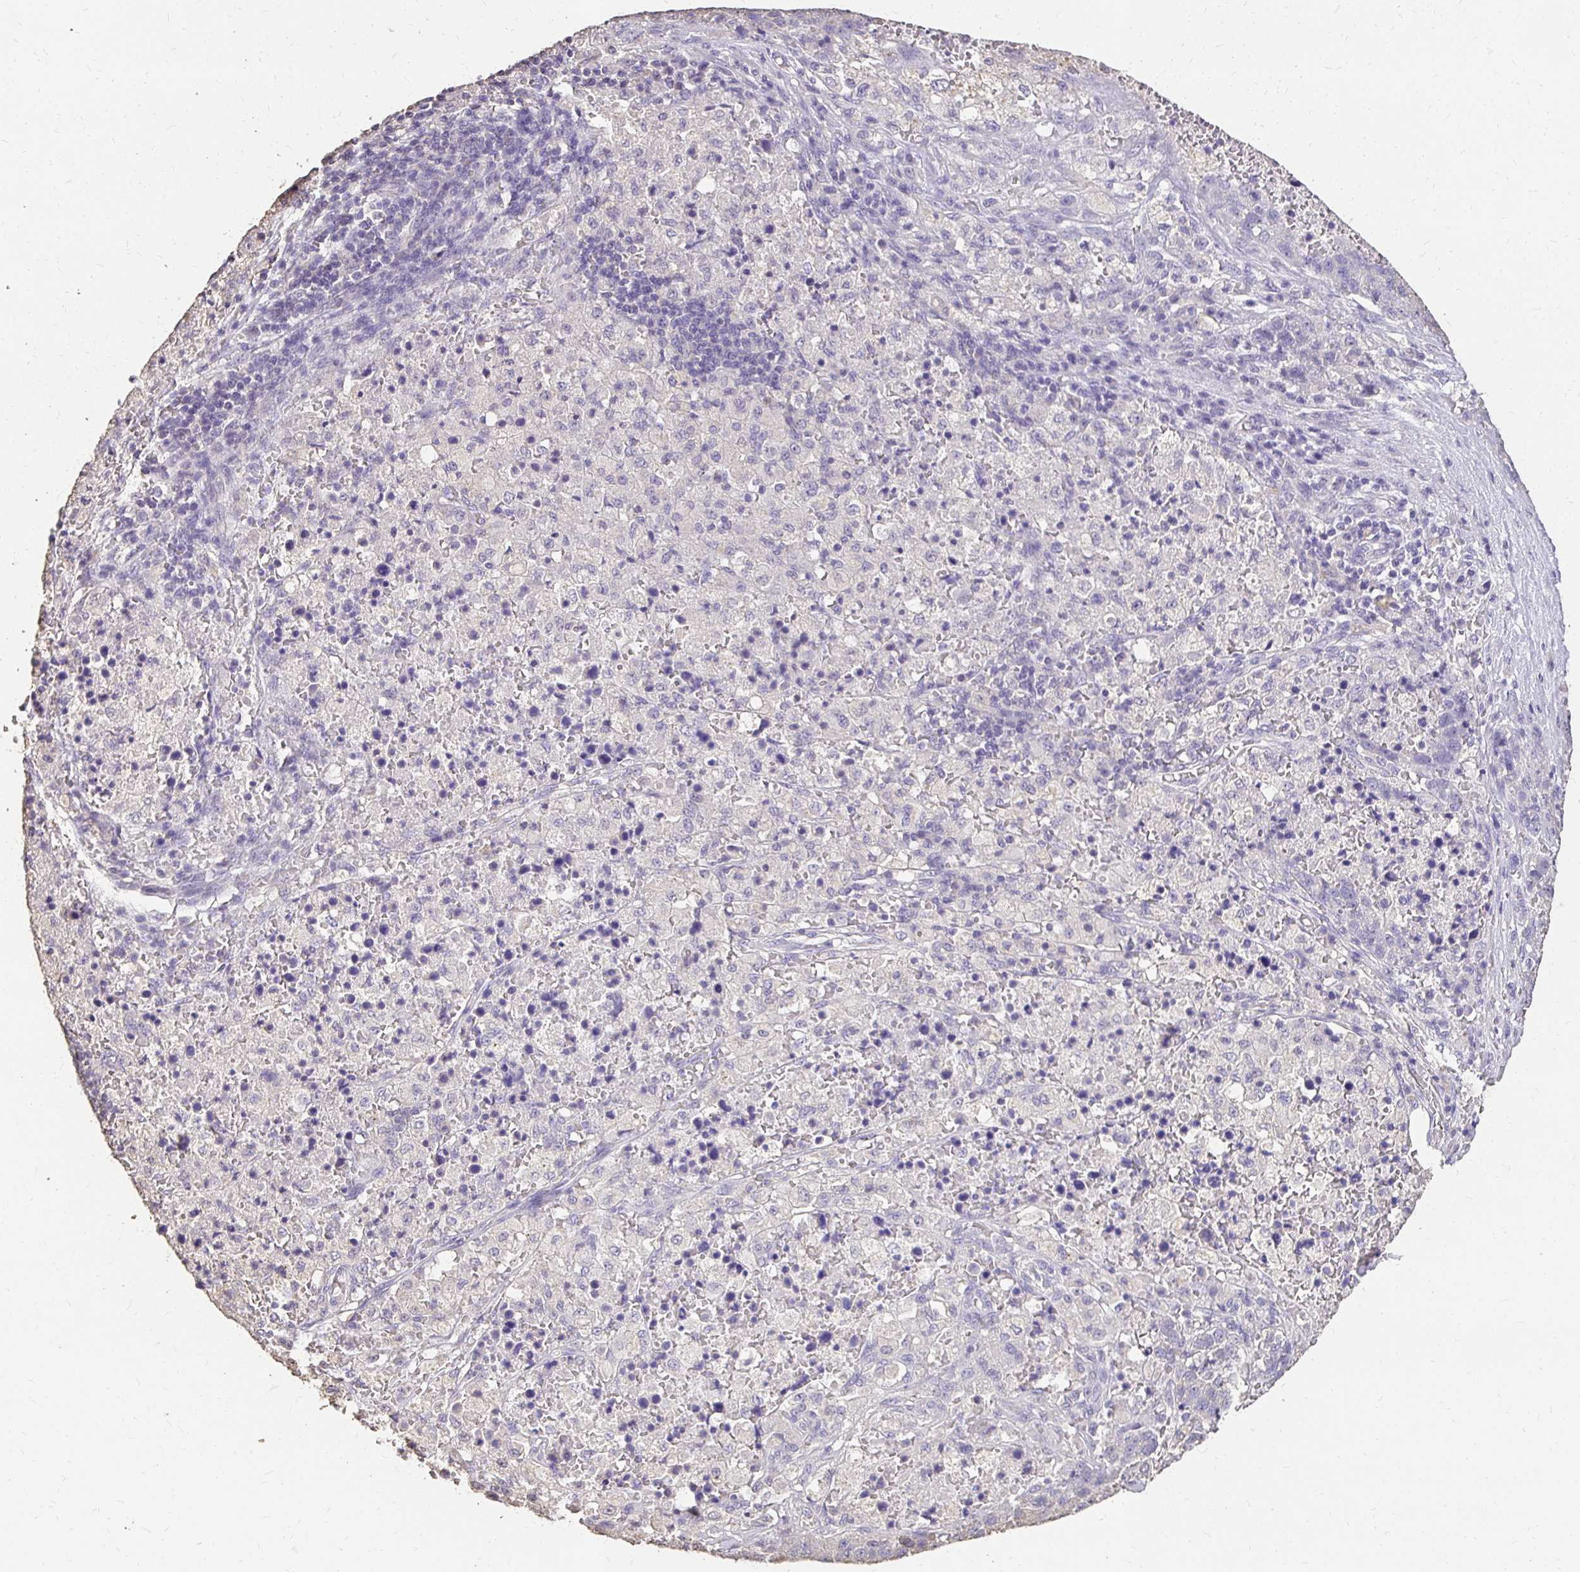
{"staining": {"intensity": "negative", "quantity": "none", "location": "none"}, "tissue": "pancreatic cancer", "cell_type": "Tumor cells", "image_type": "cancer", "snomed": [{"axis": "morphology", "description": "Adenocarcinoma, NOS"}, {"axis": "topography", "description": "Pancreas"}], "caption": "A histopathology image of adenocarcinoma (pancreatic) stained for a protein reveals no brown staining in tumor cells.", "gene": "UGT1A6", "patient": {"sex": "female", "age": 61}}